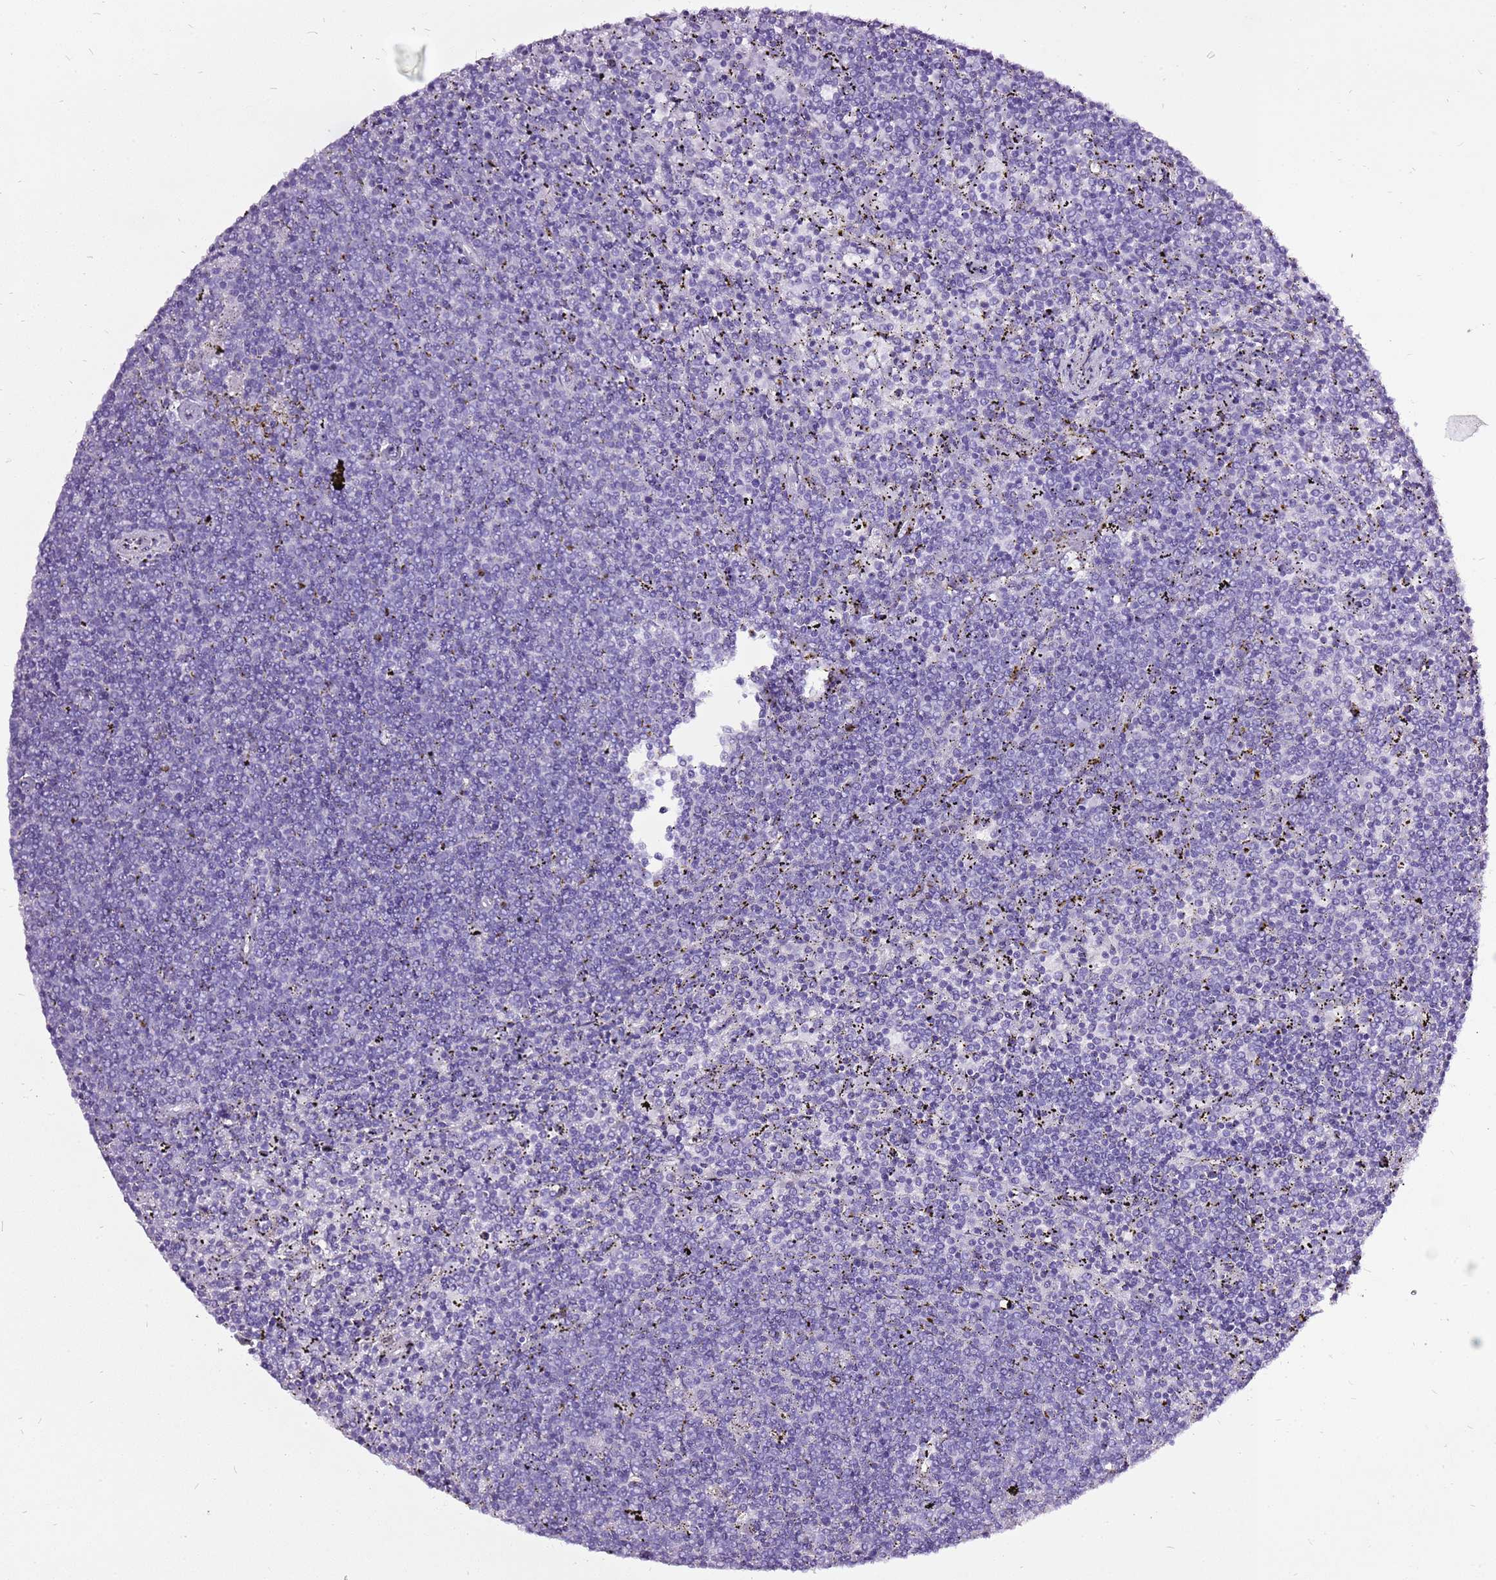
{"staining": {"intensity": "negative", "quantity": "none", "location": "none"}, "tissue": "lymphoma", "cell_type": "Tumor cells", "image_type": "cancer", "snomed": [{"axis": "morphology", "description": "Malignant lymphoma, non-Hodgkin's type, Low grade"}, {"axis": "topography", "description": "Spleen"}], "caption": "High power microscopy photomicrograph of an IHC image of low-grade malignant lymphoma, non-Hodgkin's type, revealing no significant expression in tumor cells.", "gene": "ACSS3", "patient": {"sex": "female", "age": 50}}